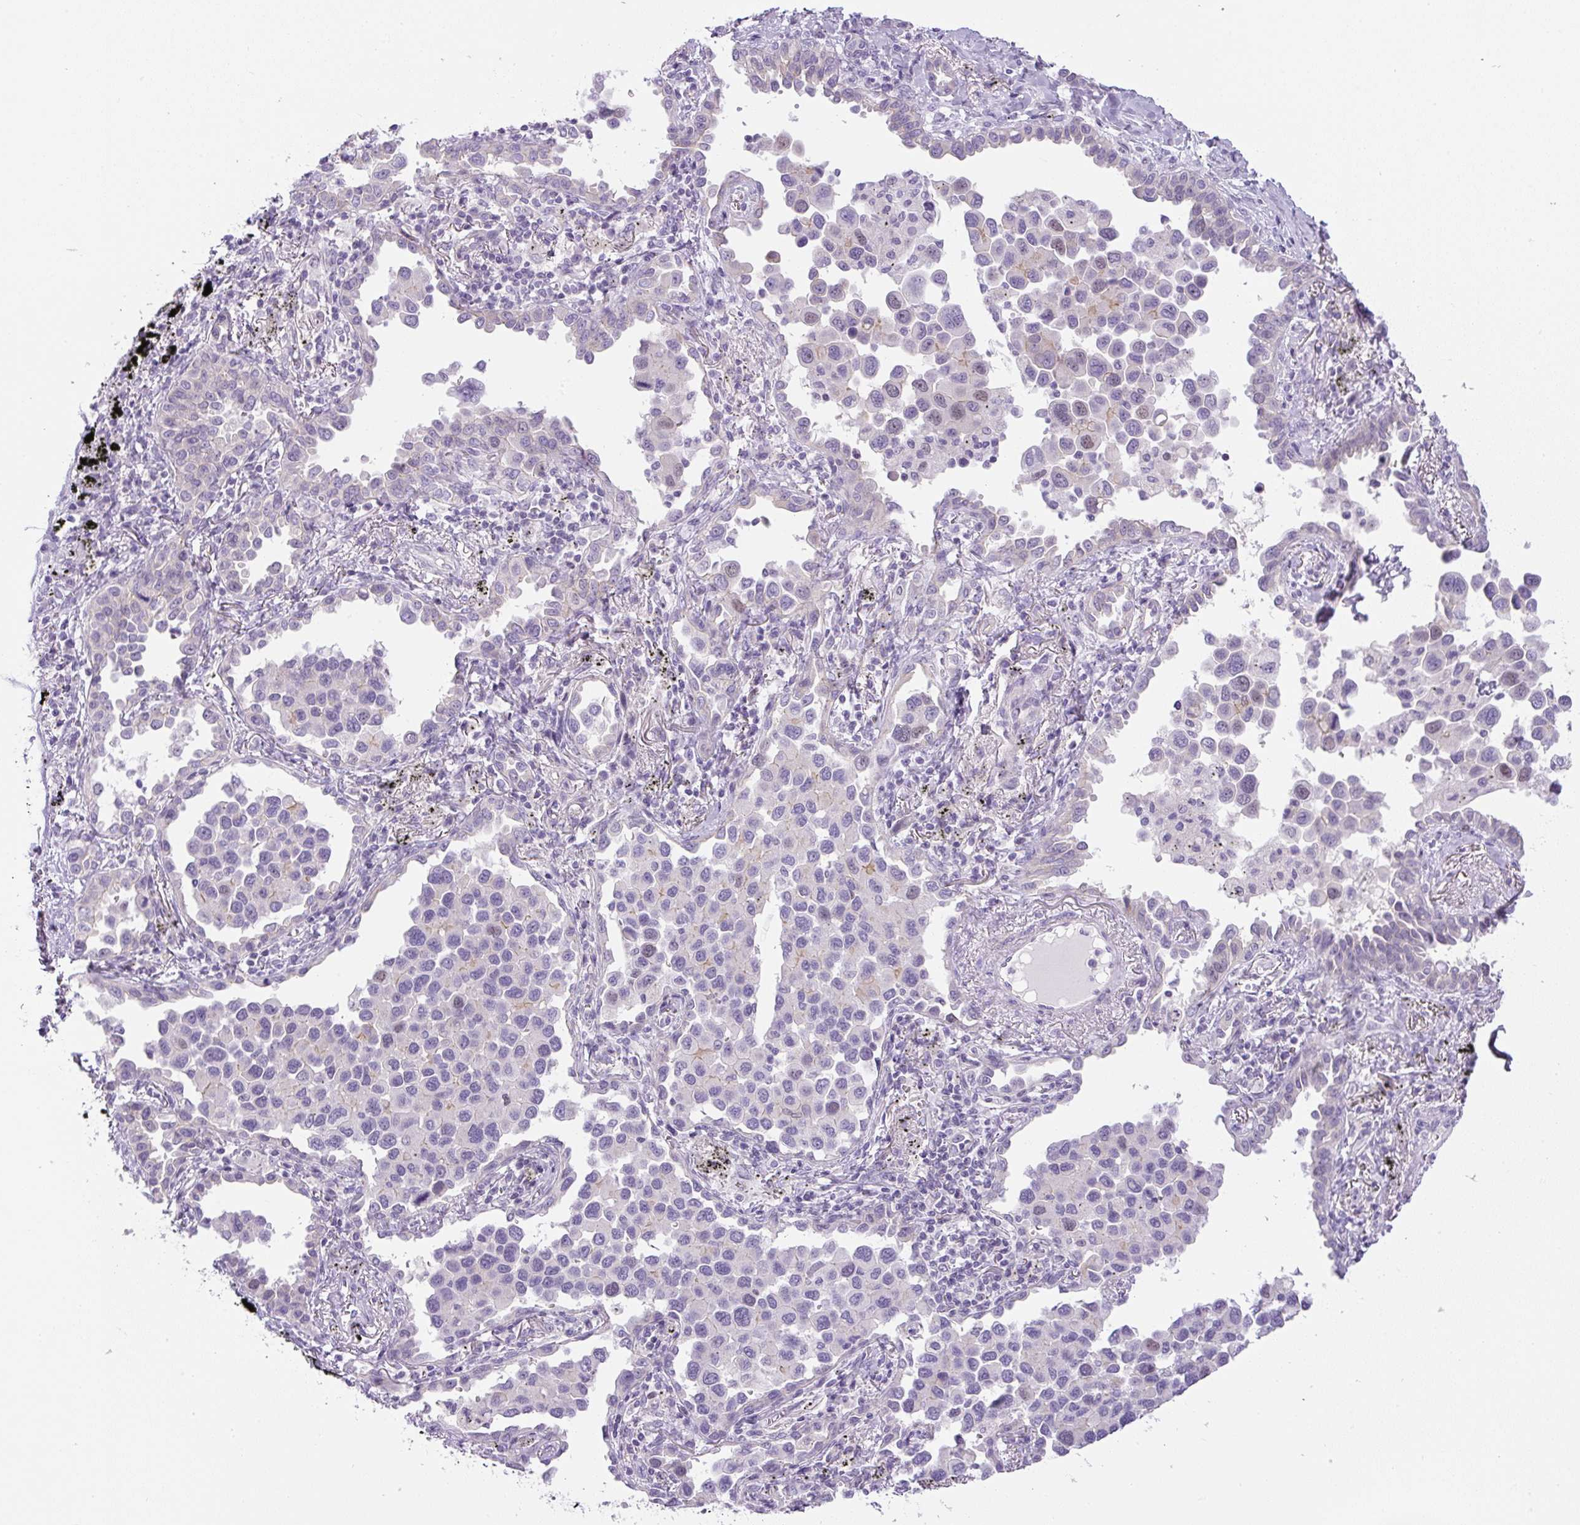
{"staining": {"intensity": "weak", "quantity": "<25%", "location": "nuclear"}, "tissue": "lung cancer", "cell_type": "Tumor cells", "image_type": "cancer", "snomed": [{"axis": "morphology", "description": "Adenocarcinoma, NOS"}, {"axis": "topography", "description": "Lung"}], "caption": "A high-resolution histopathology image shows IHC staining of lung cancer, which reveals no significant expression in tumor cells.", "gene": "ADAMTS19", "patient": {"sex": "male", "age": 67}}